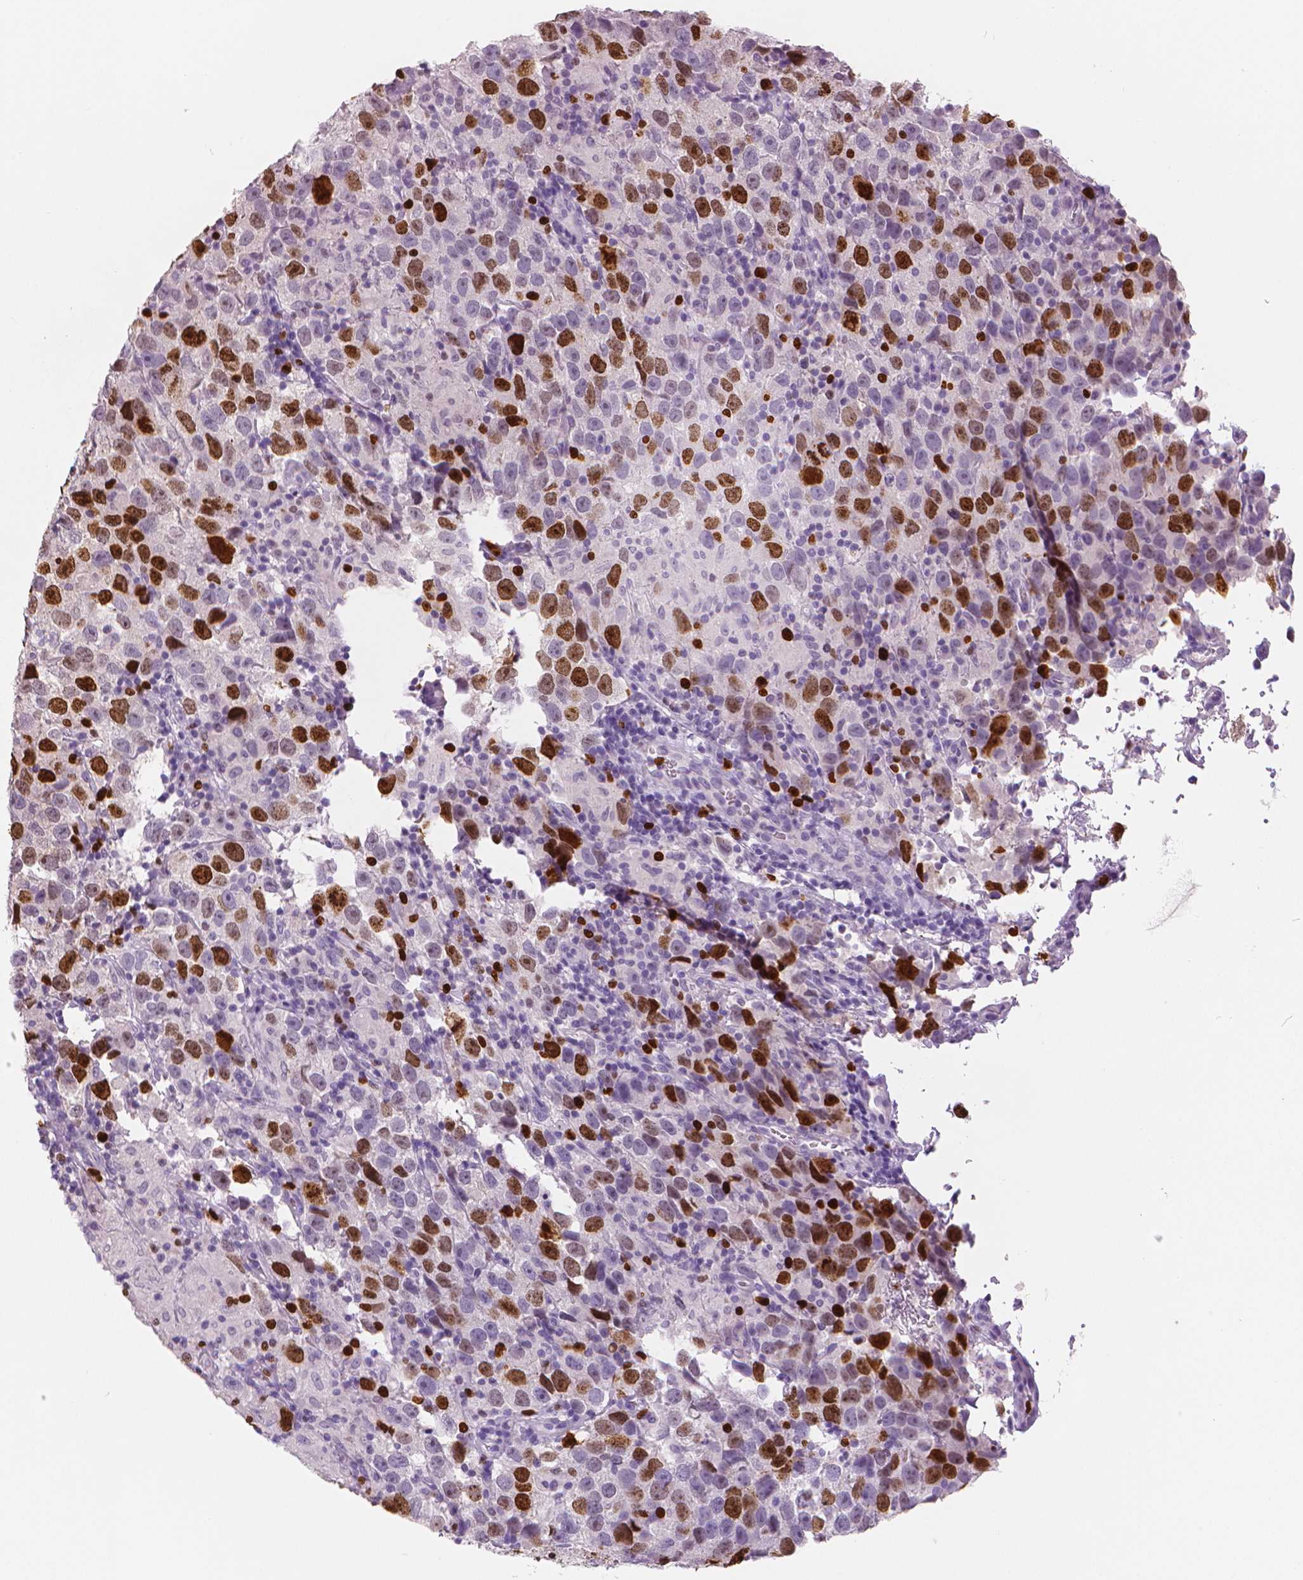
{"staining": {"intensity": "moderate", "quantity": "25%-75%", "location": "nuclear"}, "tissue": "testis cancer", "cell_type": "Tumor cells", "image_type": "cancer", "snomed": [{"axis": "morphology", "description": "Seminoma, NOS"}, {"axis": "topography", "description": "Testis"}], "caption": "Immunohistochemical staining of human seminoma (testis) demonstrates medium levels of moderate nuclear expression in approximately 25%-75% of tumor cells.", "gene": "MKI67", "patient": {"sex": "male", "age": 26}}